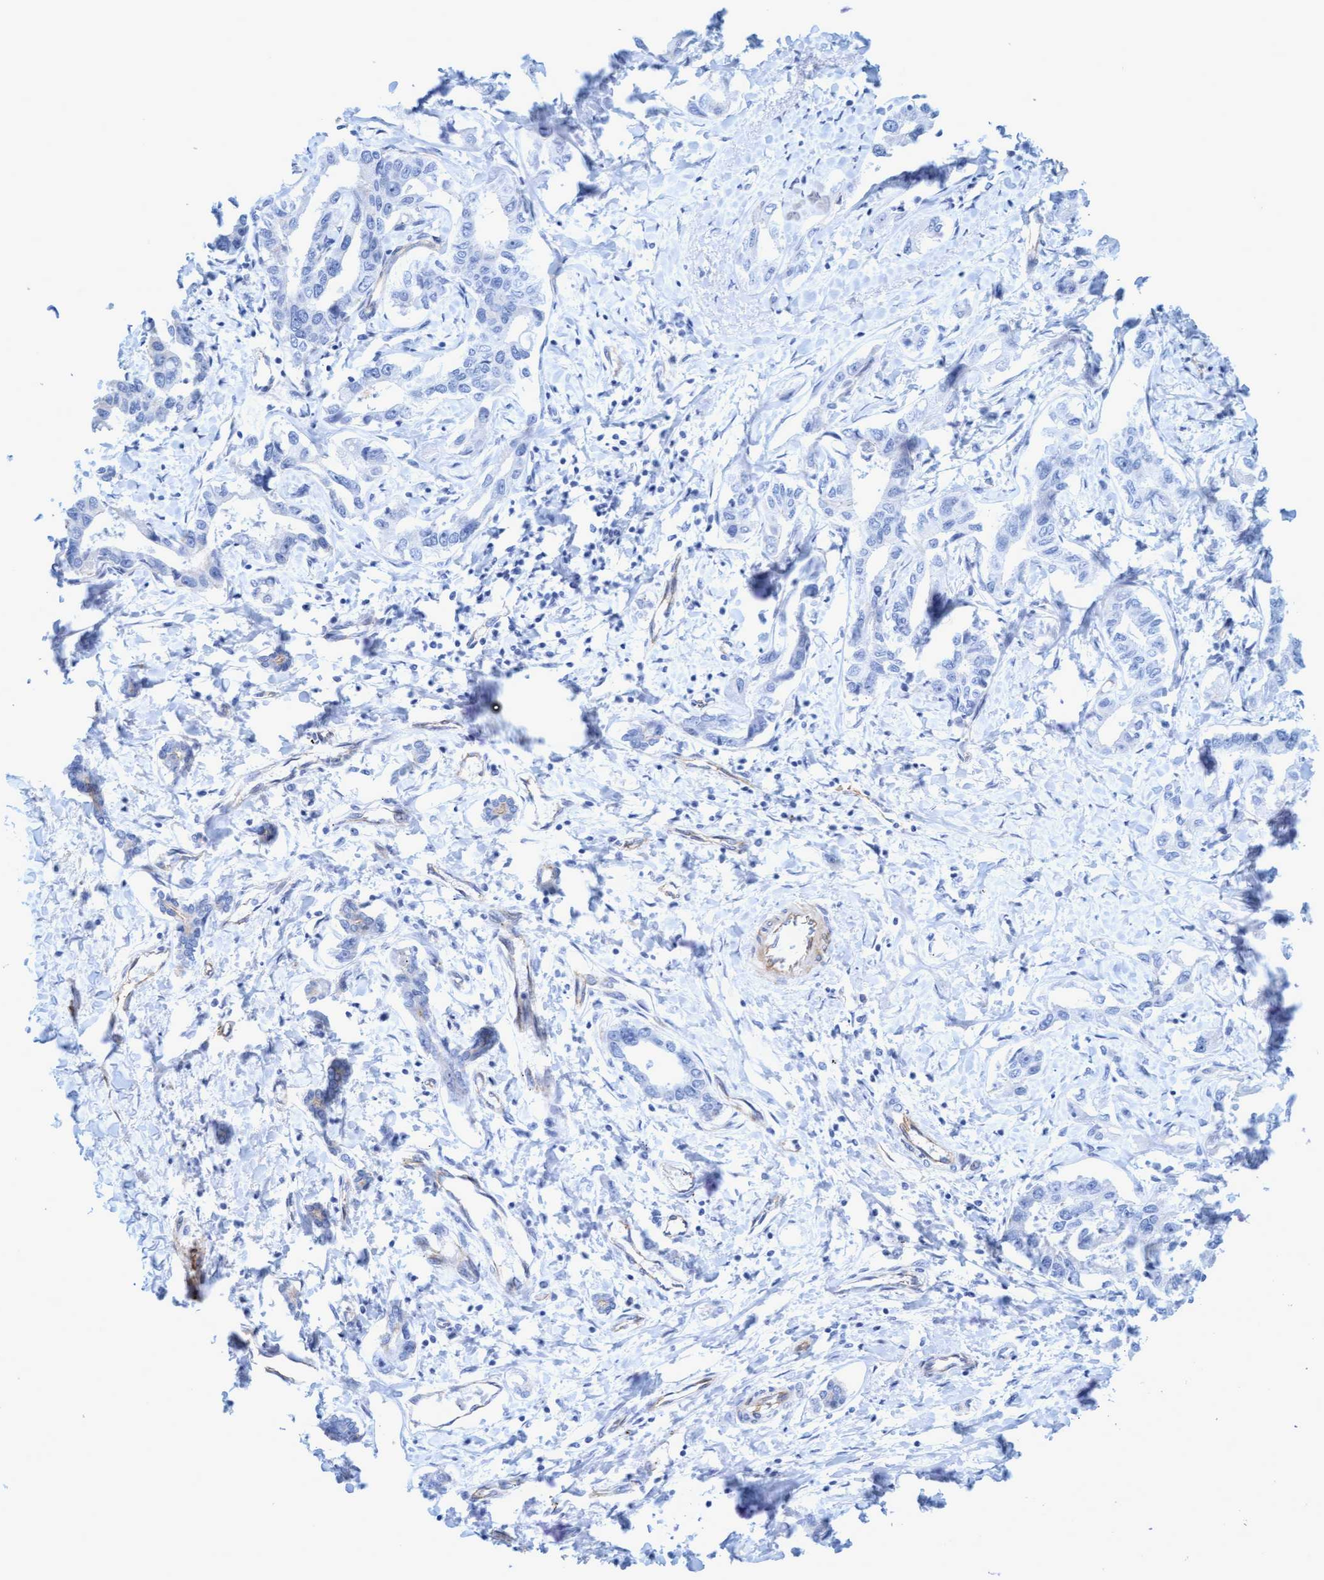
{"staining": {"intensity": "negative", "quantity": "none", "location": "none"}, "tissue": "liver cancer", "cell_type": "Tumor cells", "image_type": "cancer", "snomed": [{"axis": "morphology", "description": "Cholangiocarcinoma"}, {"axis": "topography", "description": "Liver"}], "caption": "This micrograph is of cholangiocarcinoma (liver) stained with IHC to label a protein in brown with the nuclei are counter-stained blue. There is no expression in tumor cells.", "gene": "MTFR1", "patient": {"sex": "male", "age": 59}}